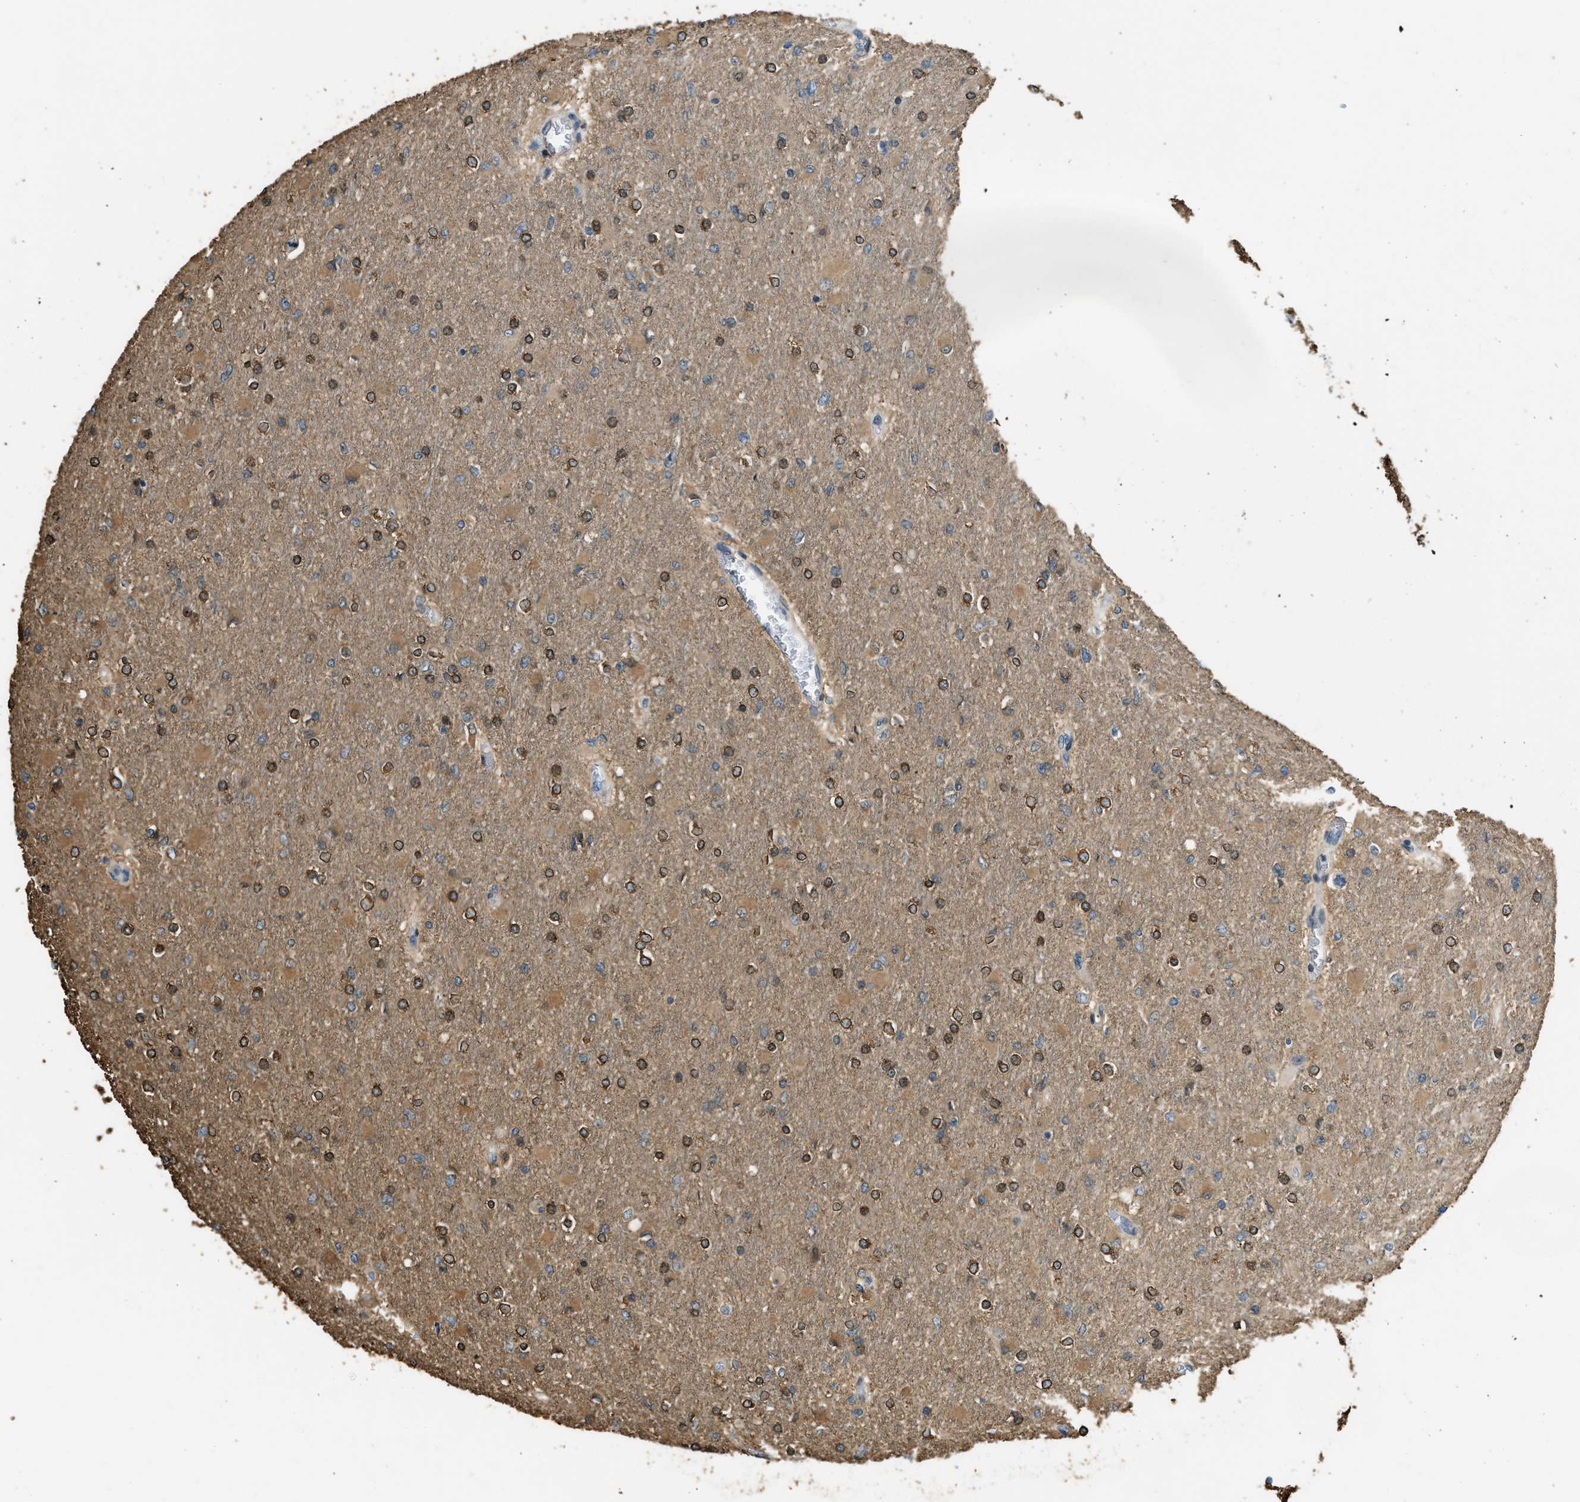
{"staining": {"intensity": "strong", "quantity": "25%-75%", "location": "cytoplasmic/membranous"}, "tissue": "glioma", "cell_type": "Tumor cells", "image_type": "cancer", "snomed": [{"axis": "morphology", "description": "Glioma, malignant, High grade"}, {"axis": "topography", "description": "Cerebral cortex"}], "caption": "DAB (3,3'-diaminobenzidine) immunohistochemical staining of human glioma demonstrates strong cytoplasmic/membranous protein positivity in approximately 25%-75% of tumor cells. The staining is performed using DAB (3,3'-diaminobenzidine) brown chromogen to label protein expression. The nuclei are counter-stained blue using hematoxylin.", "gene": "OS9", "patient": {"sex": "female", "age": 36}}